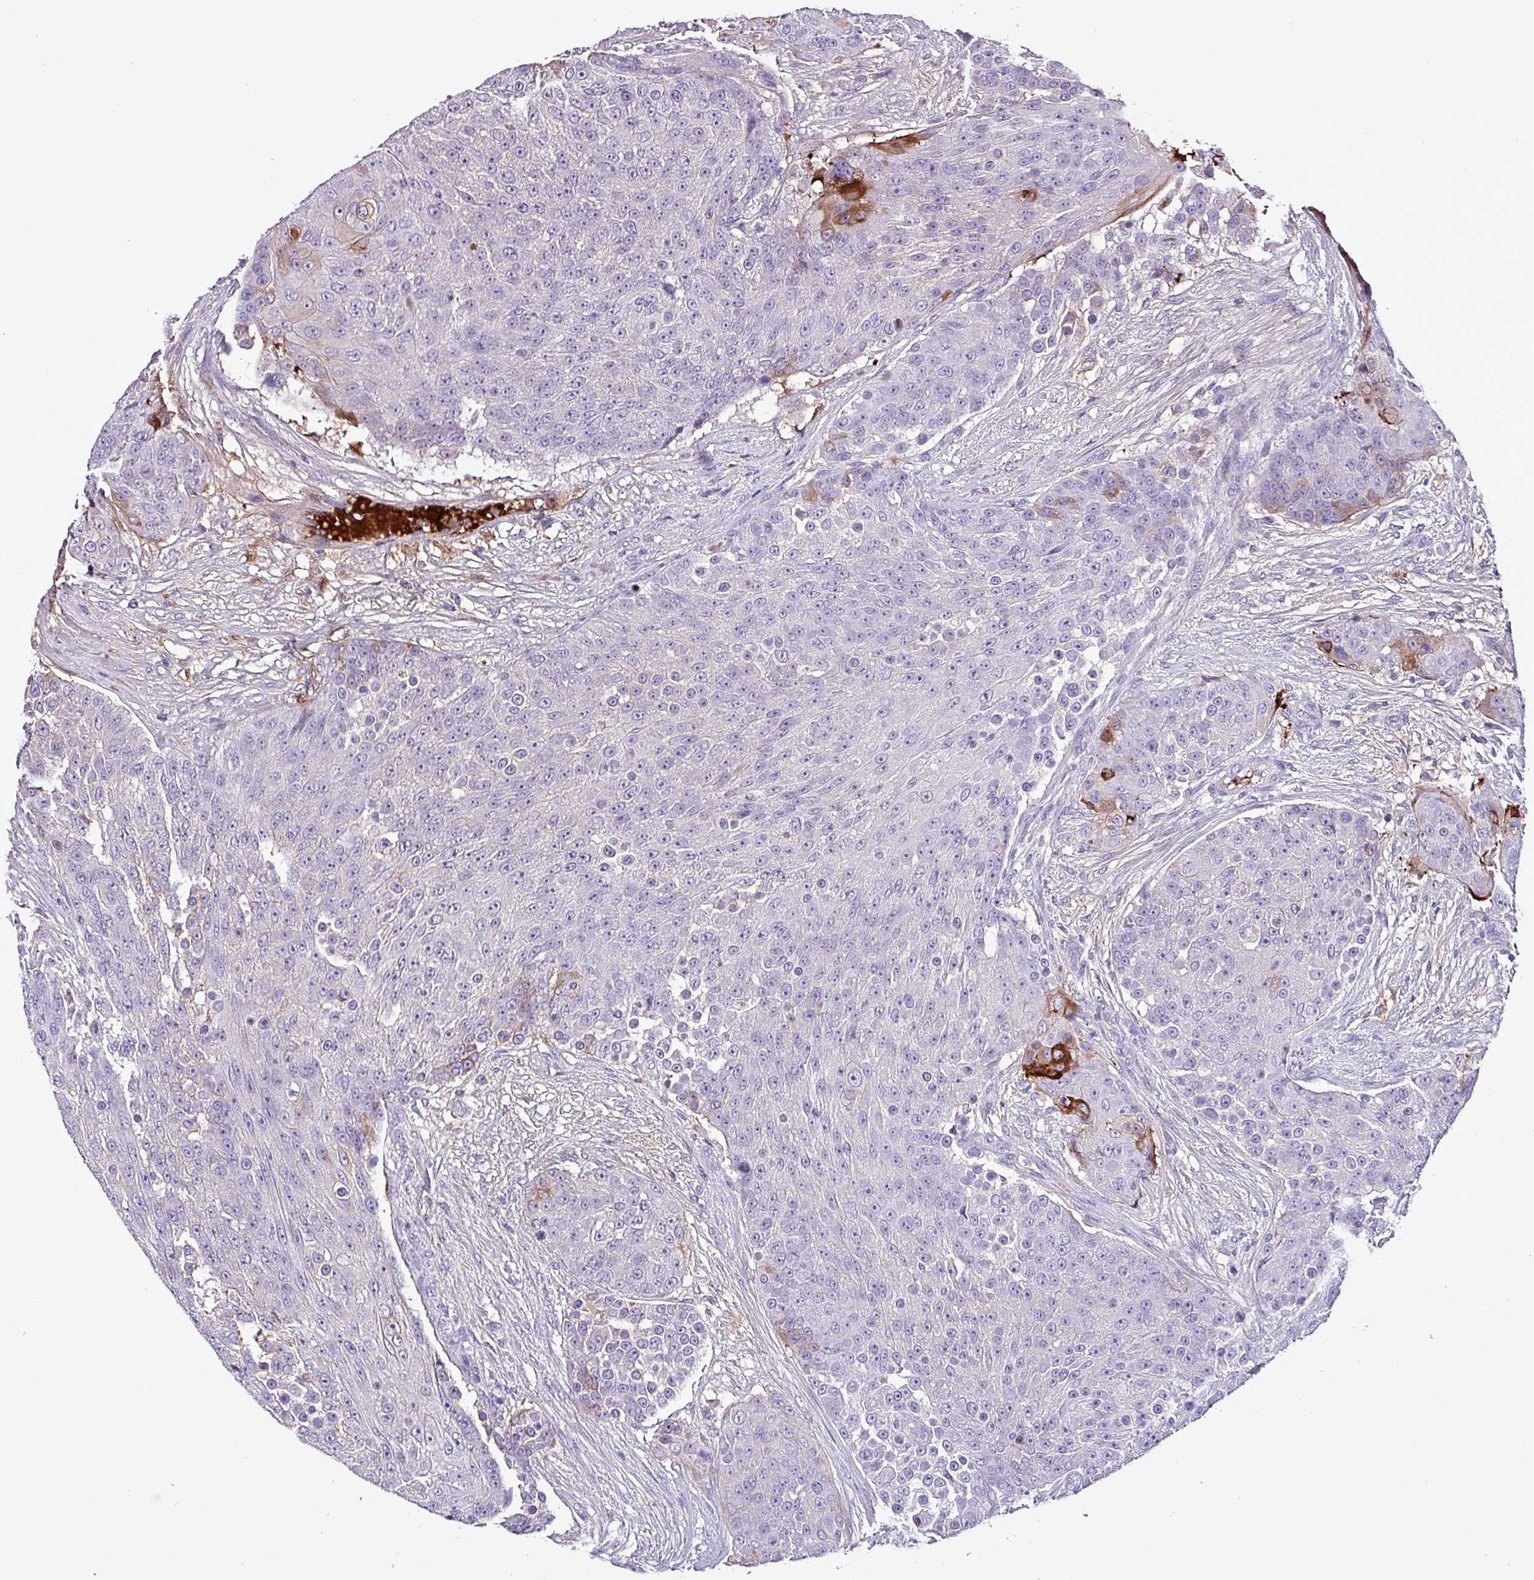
{"staining": {"intensity": "moderate", "quantity": "<25%", "location": "cytoplasmic/membranous"}, "tissue": "urothelial cancer", "cell_type": "Tumor cells", "image_type": "cancer", "snomed": [{"axis": "morphology", "description": "Urothelial carcinoma, High grade"}, {"axis": "topography", "description": "Urinary bladder"}], "caption": "Human high-grade urothelial carcinoma stained with a protein marker demonstrates moderate staining in tumor cells.", "gene": "HP", "patient": {"sex": "female", "age": 63}}